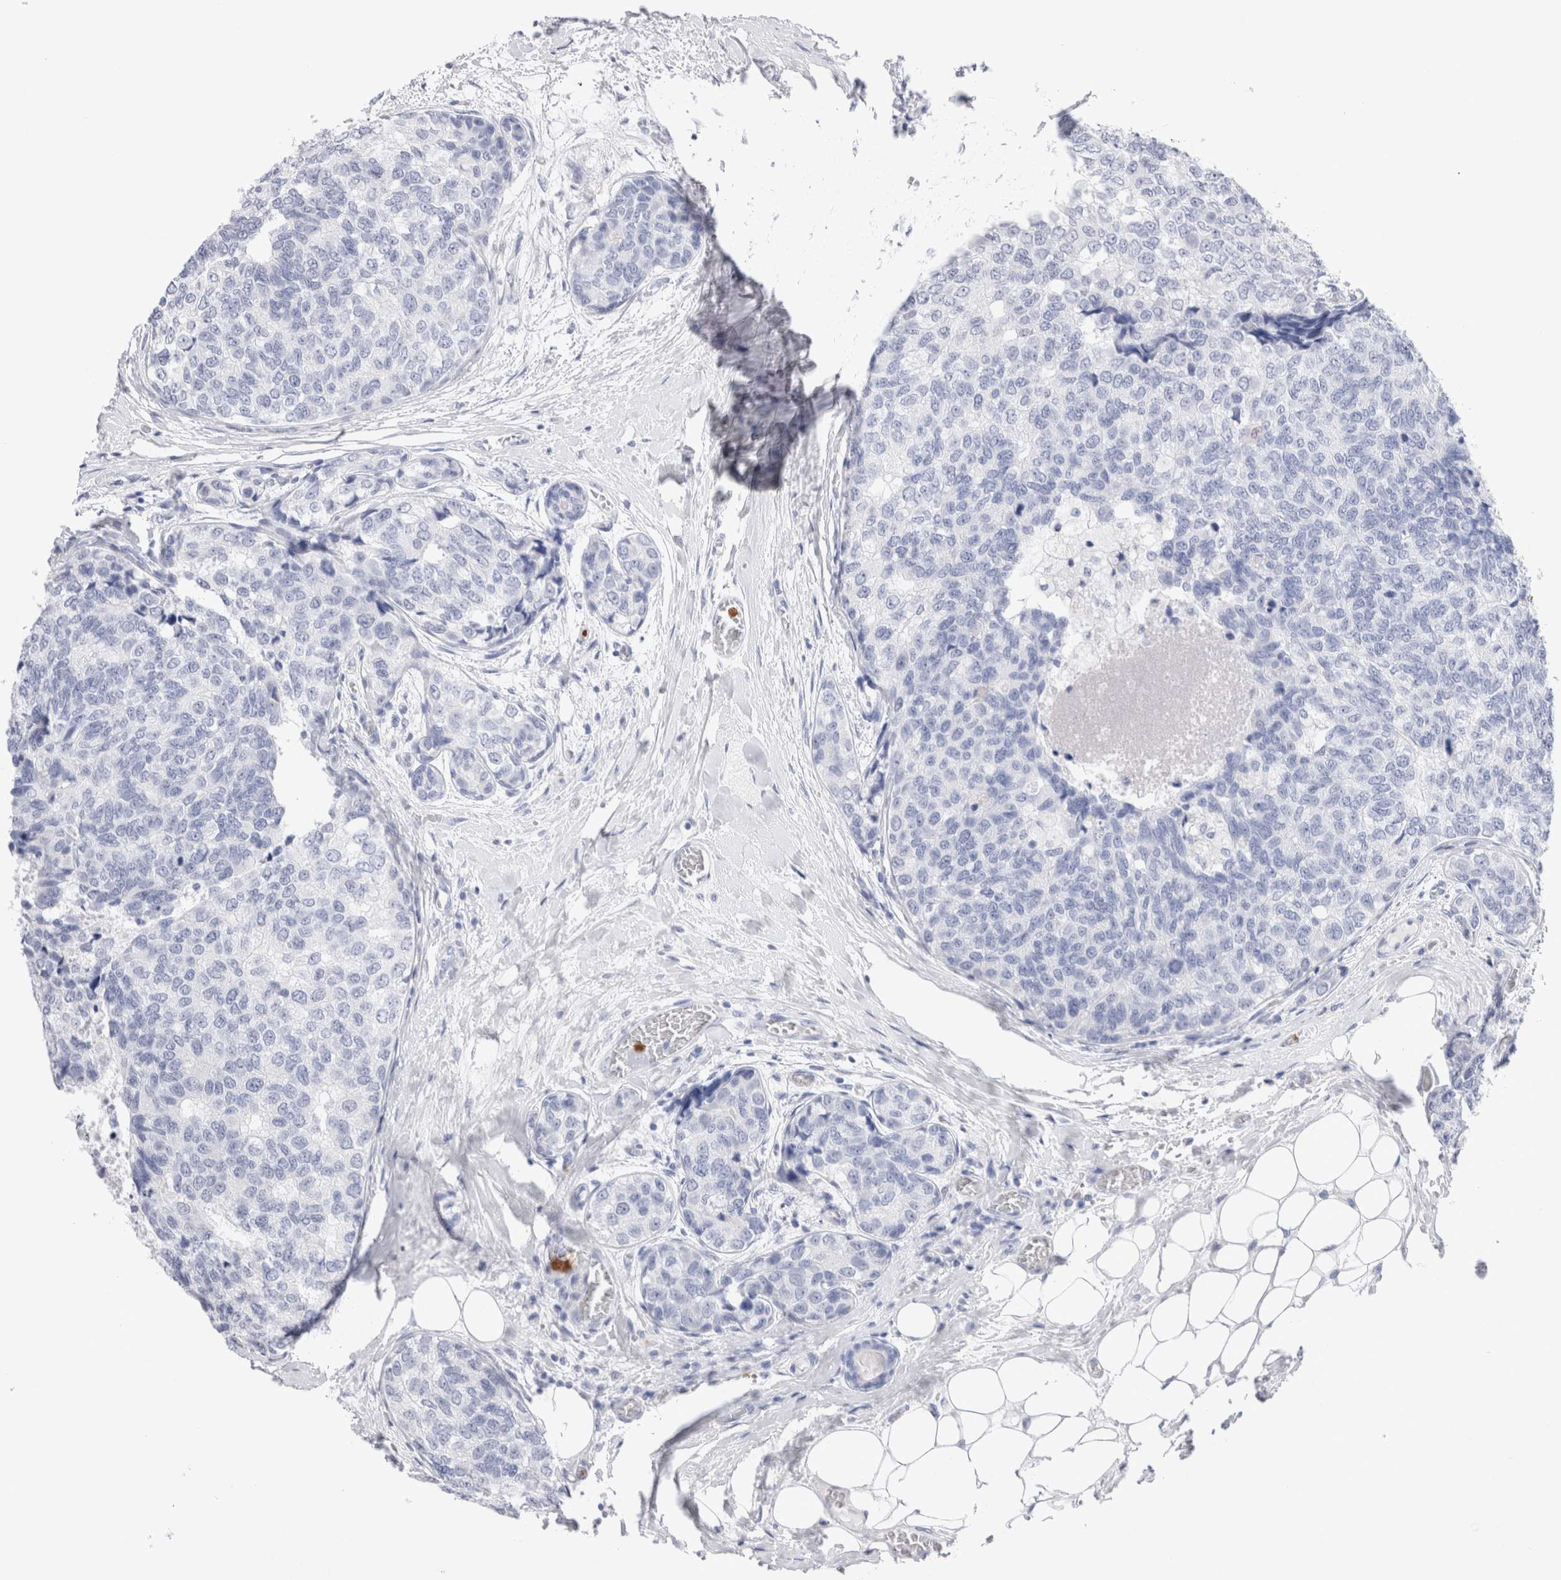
{"staining": {"intensity": "negative", "quantity": "none", "location": "none"}, "tissue": "breast cancer", "cell_type": "Tumor cells", "image_type": "cancer", "snomed": [{"axis": "morphology", "description": "Normal tissue, NOS"}, {"axis": "morphology", "description": "Duct carcinoma"}, {"axis": "topography", "description": "Breast"}], "caption": "A histopathology image of human breast cancer is negative for staining in tumor cells.", "gene": "SLC10A5", "patient": {"sex": "female", "age": 43}}